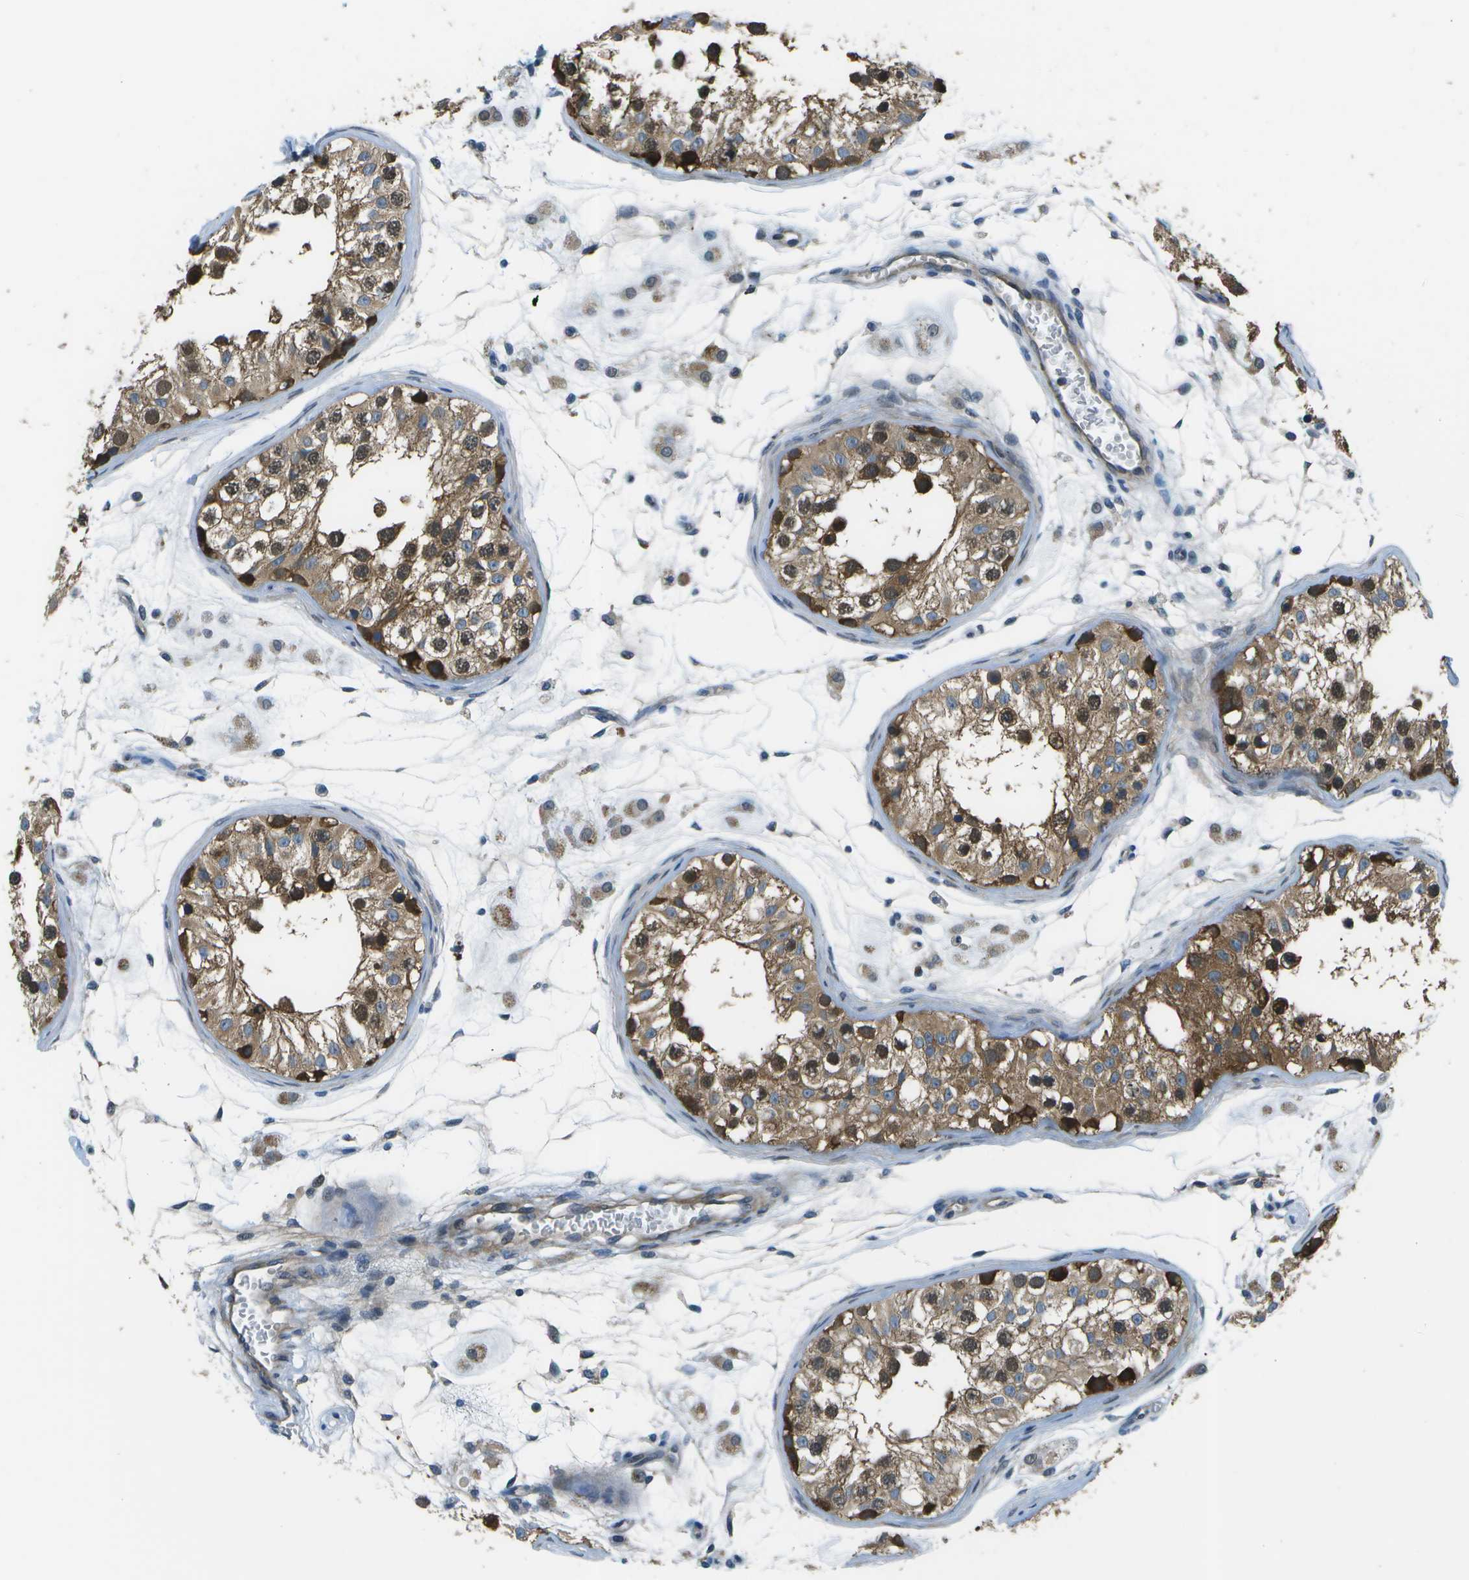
{"staining": {"intensity": "strong", "quantity": ">75%", "location": "cytoplasmic/membranous"}, "tissue": "testis", "cell_type": "Cells in seminiferous ducts", "image_type": "normal", "snomed": [{"axis": "morphology", "description": "Normal tissue, NOS"}, {"axis": "morphology", "description": "Adenocarcinoma, metastatic, NOS"}, {"axis": "topography", "description": "Testis"}], "caption": "This image shows normal testis stained with IHC to label a protein in brown. The cytoplasmic/membranous of cells in seminiferous ducts show strong positivity for the protein. Nuclei are counter-stained blue.", "gene": "ENPP5", "patient": {"sex": "male", "age": 26}}